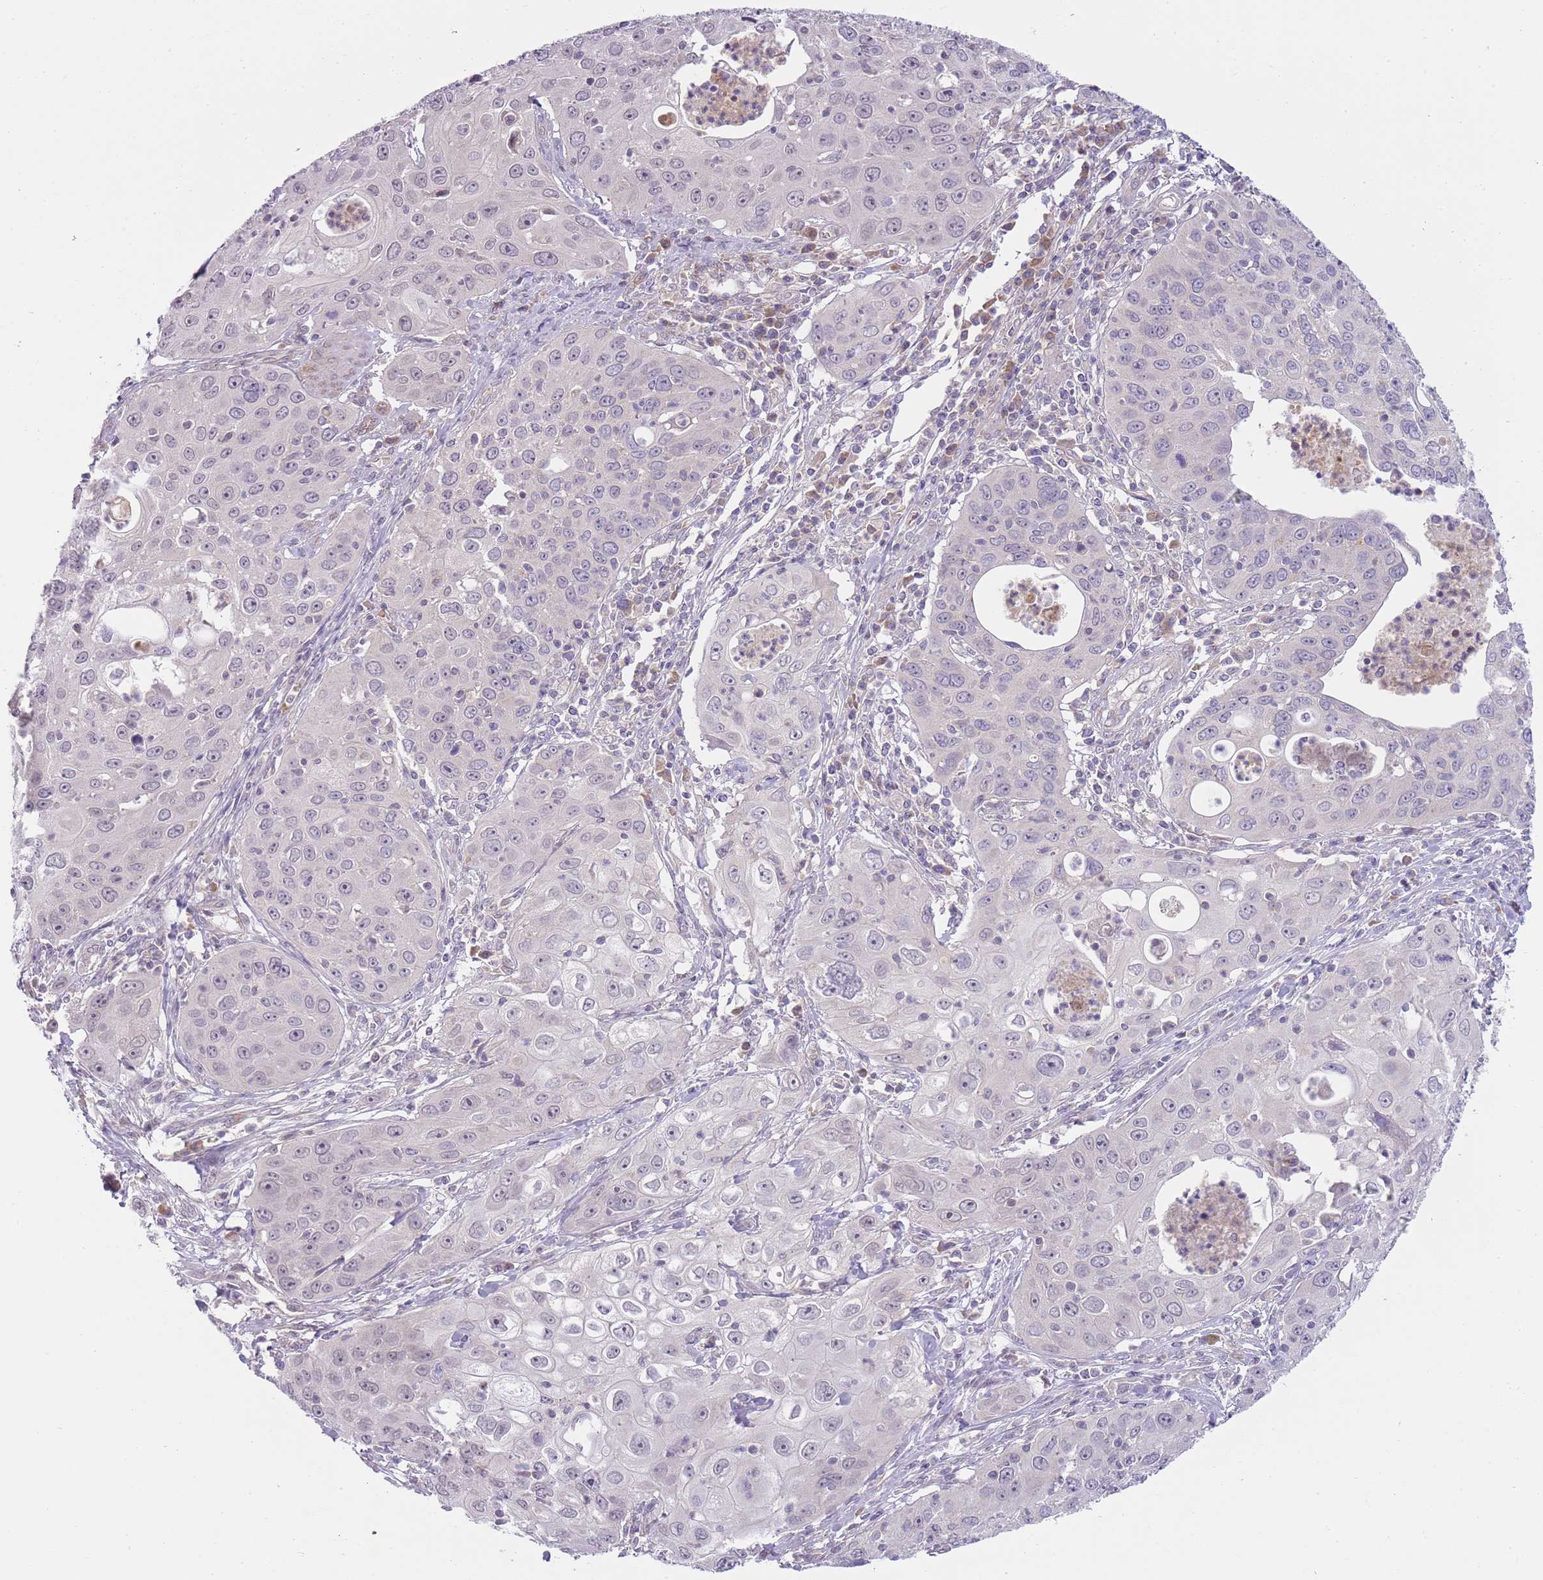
{"staining": {"intensity": "negative", "quantity": "none", "location": "none"}, "tissue": "cervical cancer", "cell_type": "Tumor cells", "image_type": "cancer", "snomed": [{"axis": "morphology", "description": "Squamous cell carcinoma, NOS"}, {"axis": "topography", "description": "Cervix"}], "caption": "Photomicrograph shows no protein staining in tumor cells of squamous cell carcinoma (cervical) tissue.", "gene": "SKOR2", "patient": {"sex": "female", "age": 36}}